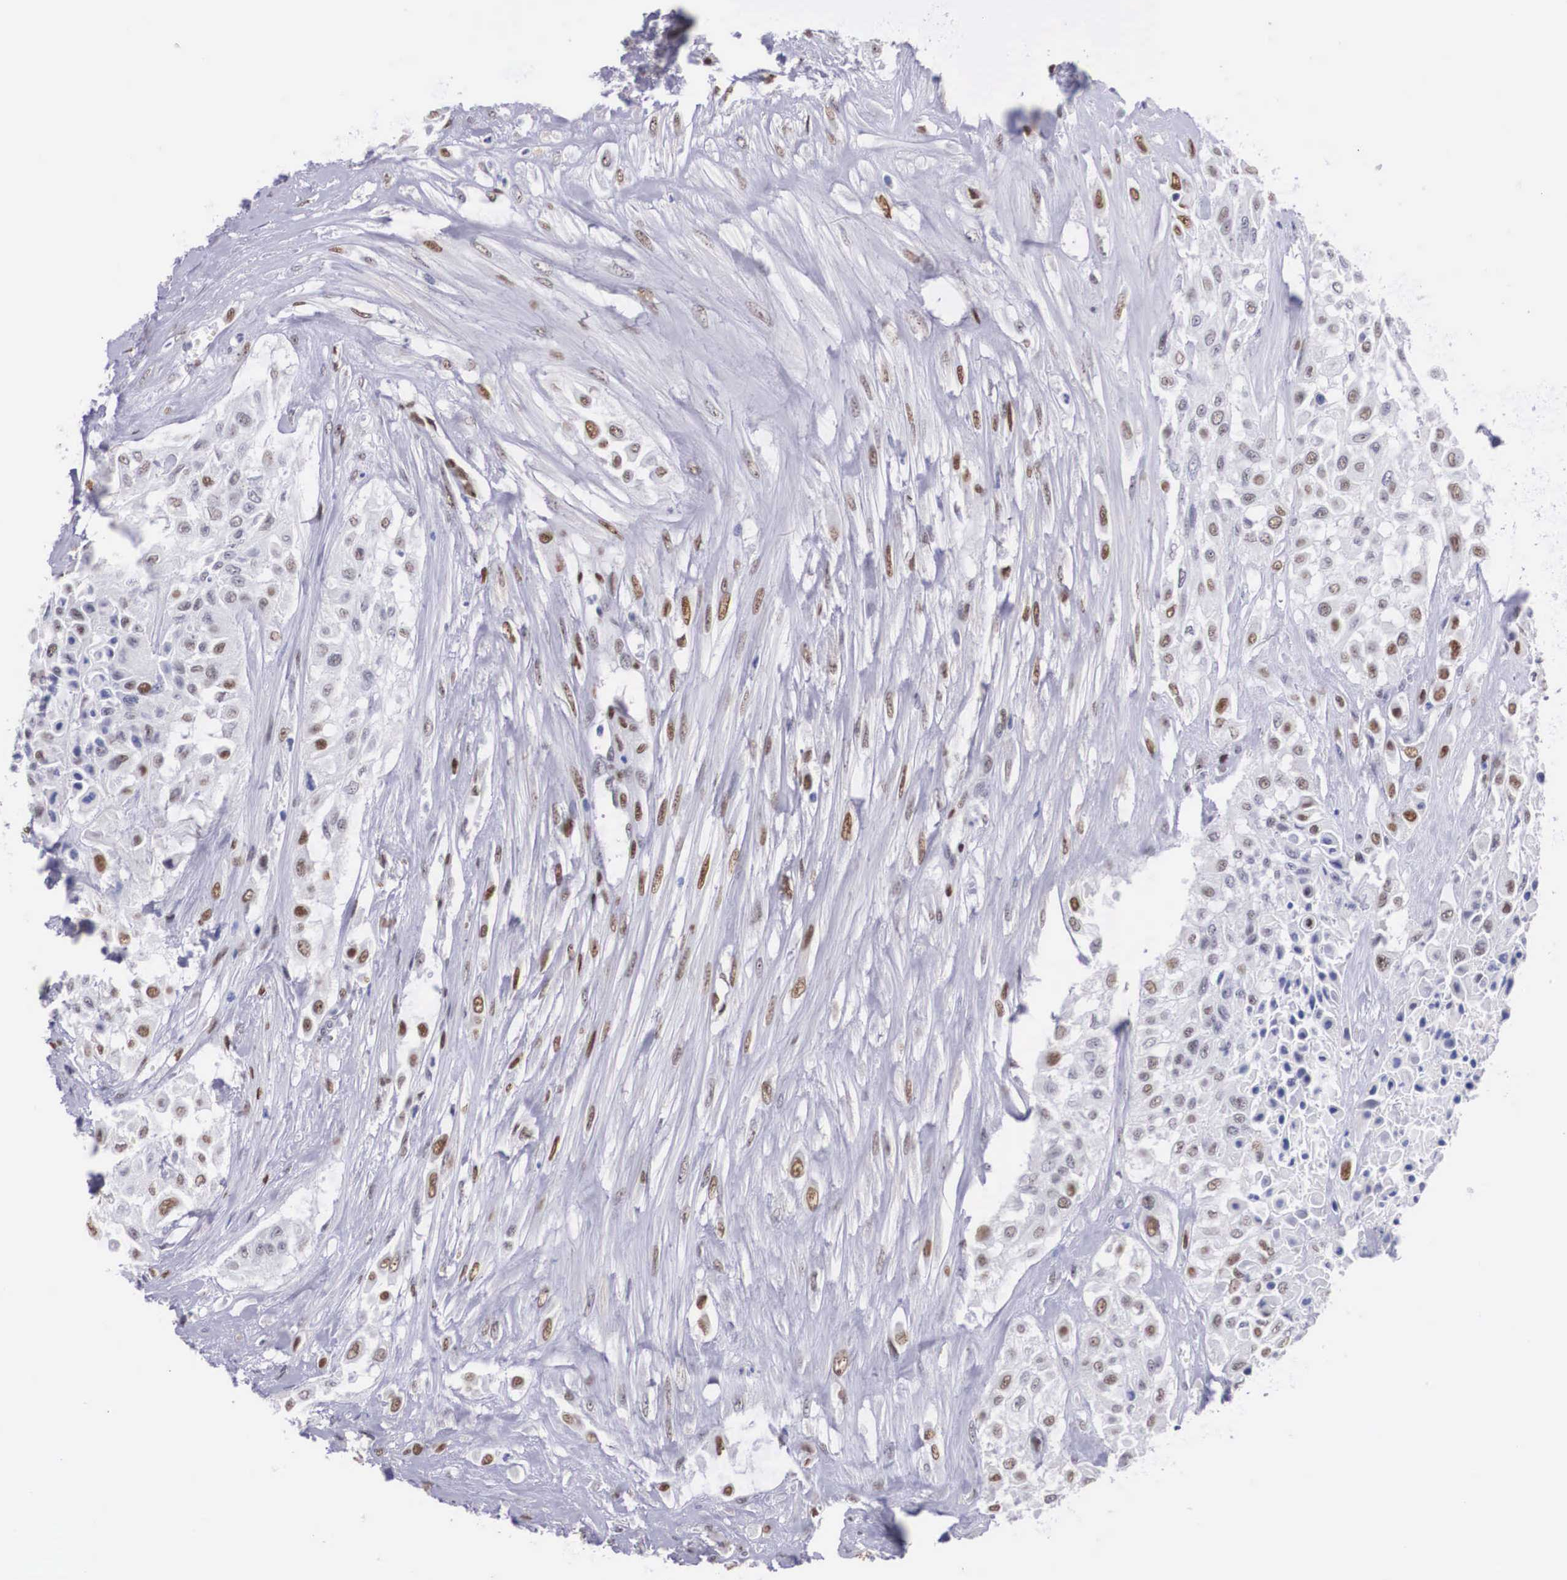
{"staining": {"intensity": "moderate", "quantity": "25%-75%", "location": "nuclear"}, "tissue": "urothelial cancer", "cell_type": "Tumor cells", "image_type": "cancer", "snomed": [{"axis": "morphology", "description": "Urothelial carcinoma, High grade"}, {"axis": "topography", "description": "Urinary bladder"}], "caption": "A high-resolution photomicrograph shows IHC staining of high-grade urothelial carcinoma, which demonstrates moderate nuclear staining in about 25%-75% of tumor cells.", "gene": "KHDRBS3", "patient": {"sex": "male", "age": 57}}